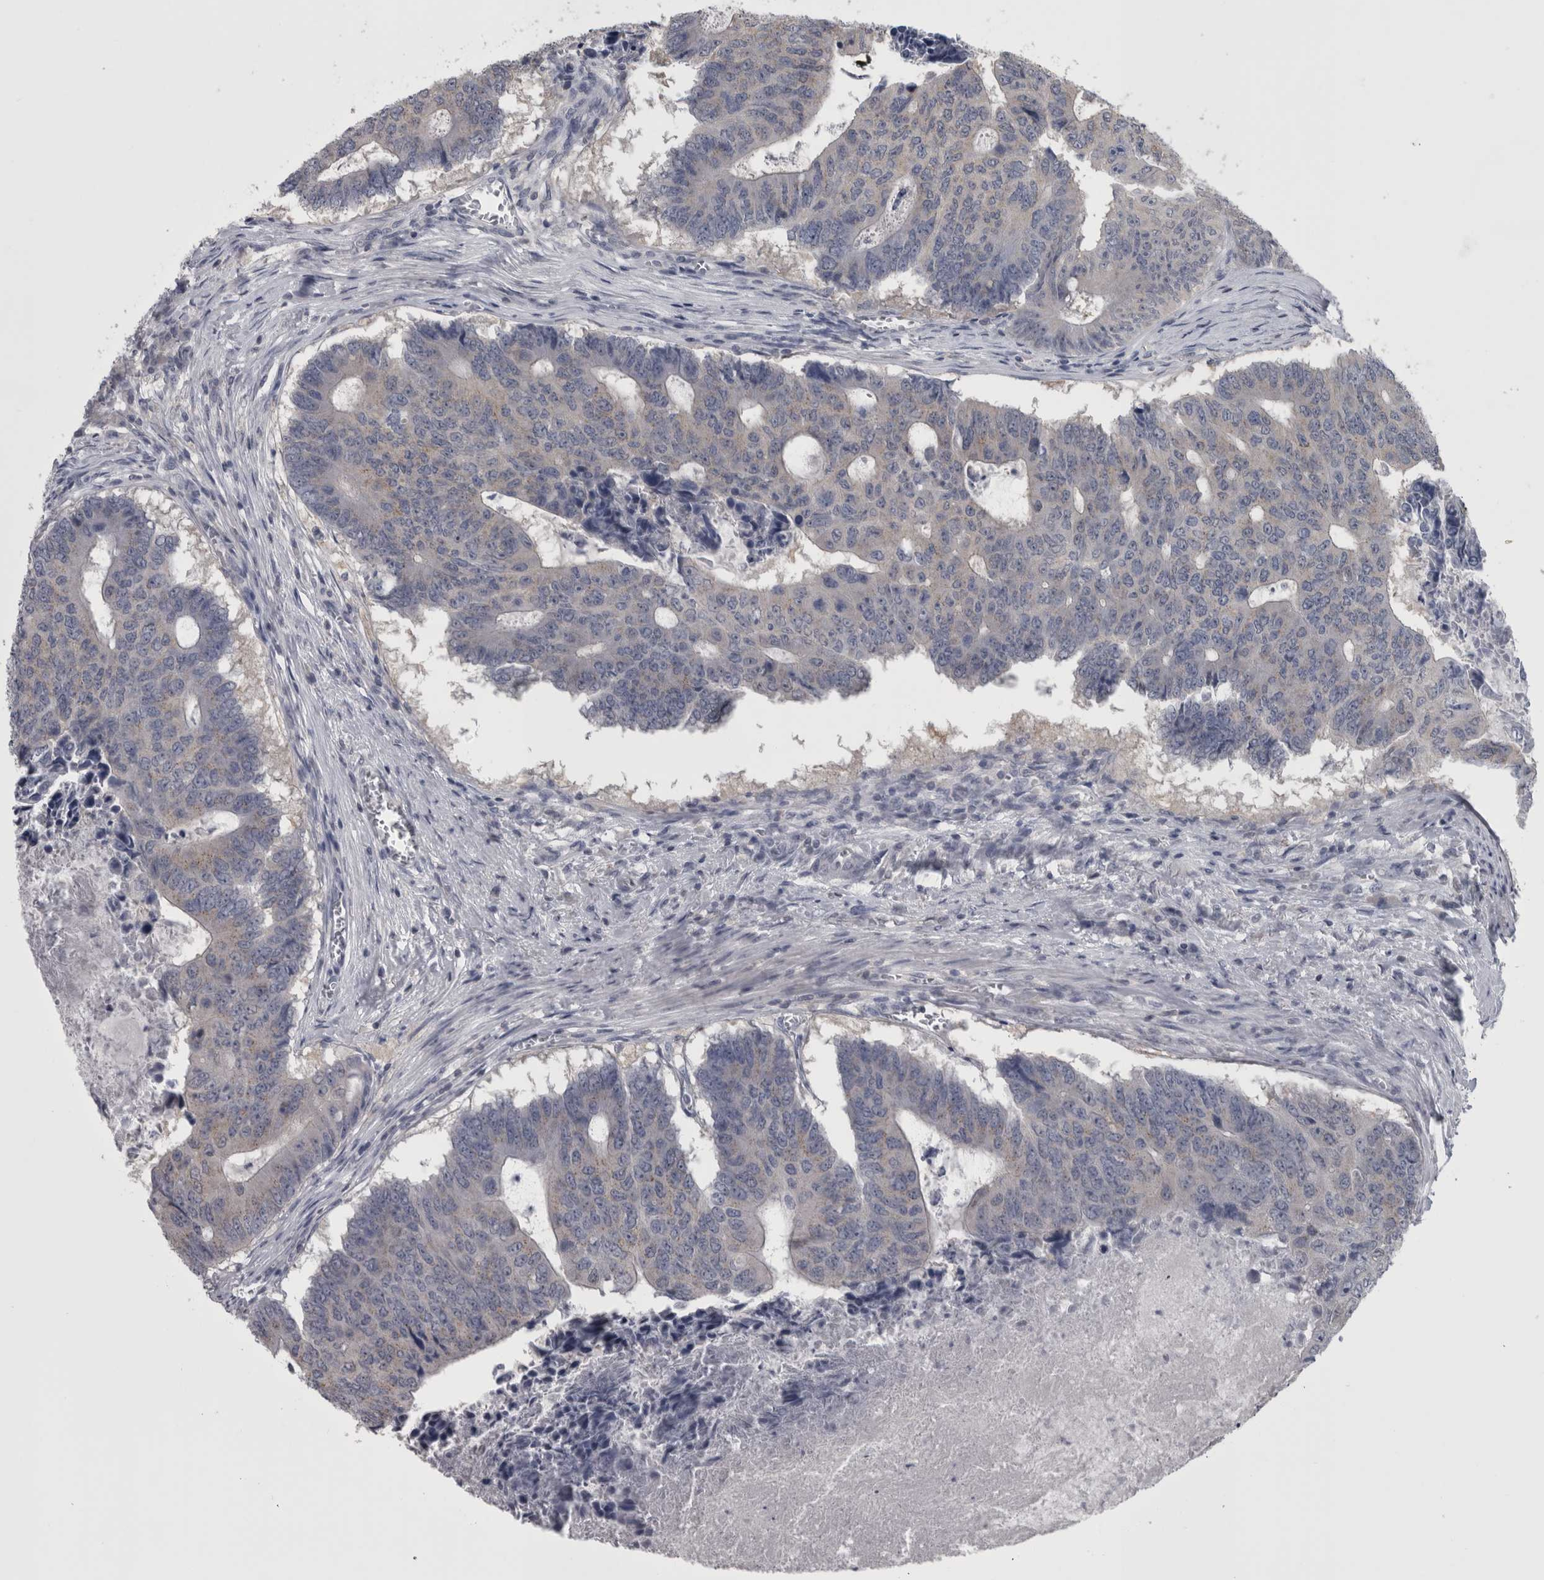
{"staining": {"intensity": "negative", "quantity": "none", "location": "none"}, "tissue": "colorectal cancer", "cell_type": "Tumor cells", "image_type": "cancer", "snomed": [{"axis": "morphology", "description": "Adenocarcinoma, NOS"}, {"axis": "topography", "description": "Colon"}], "caption": "Colorectal adenocarcinoma was stained to show a protein in brown. There is no significant staining in tumor cells.", "gene": "APRT", "patient": {"sex": "male", "age": 87}}